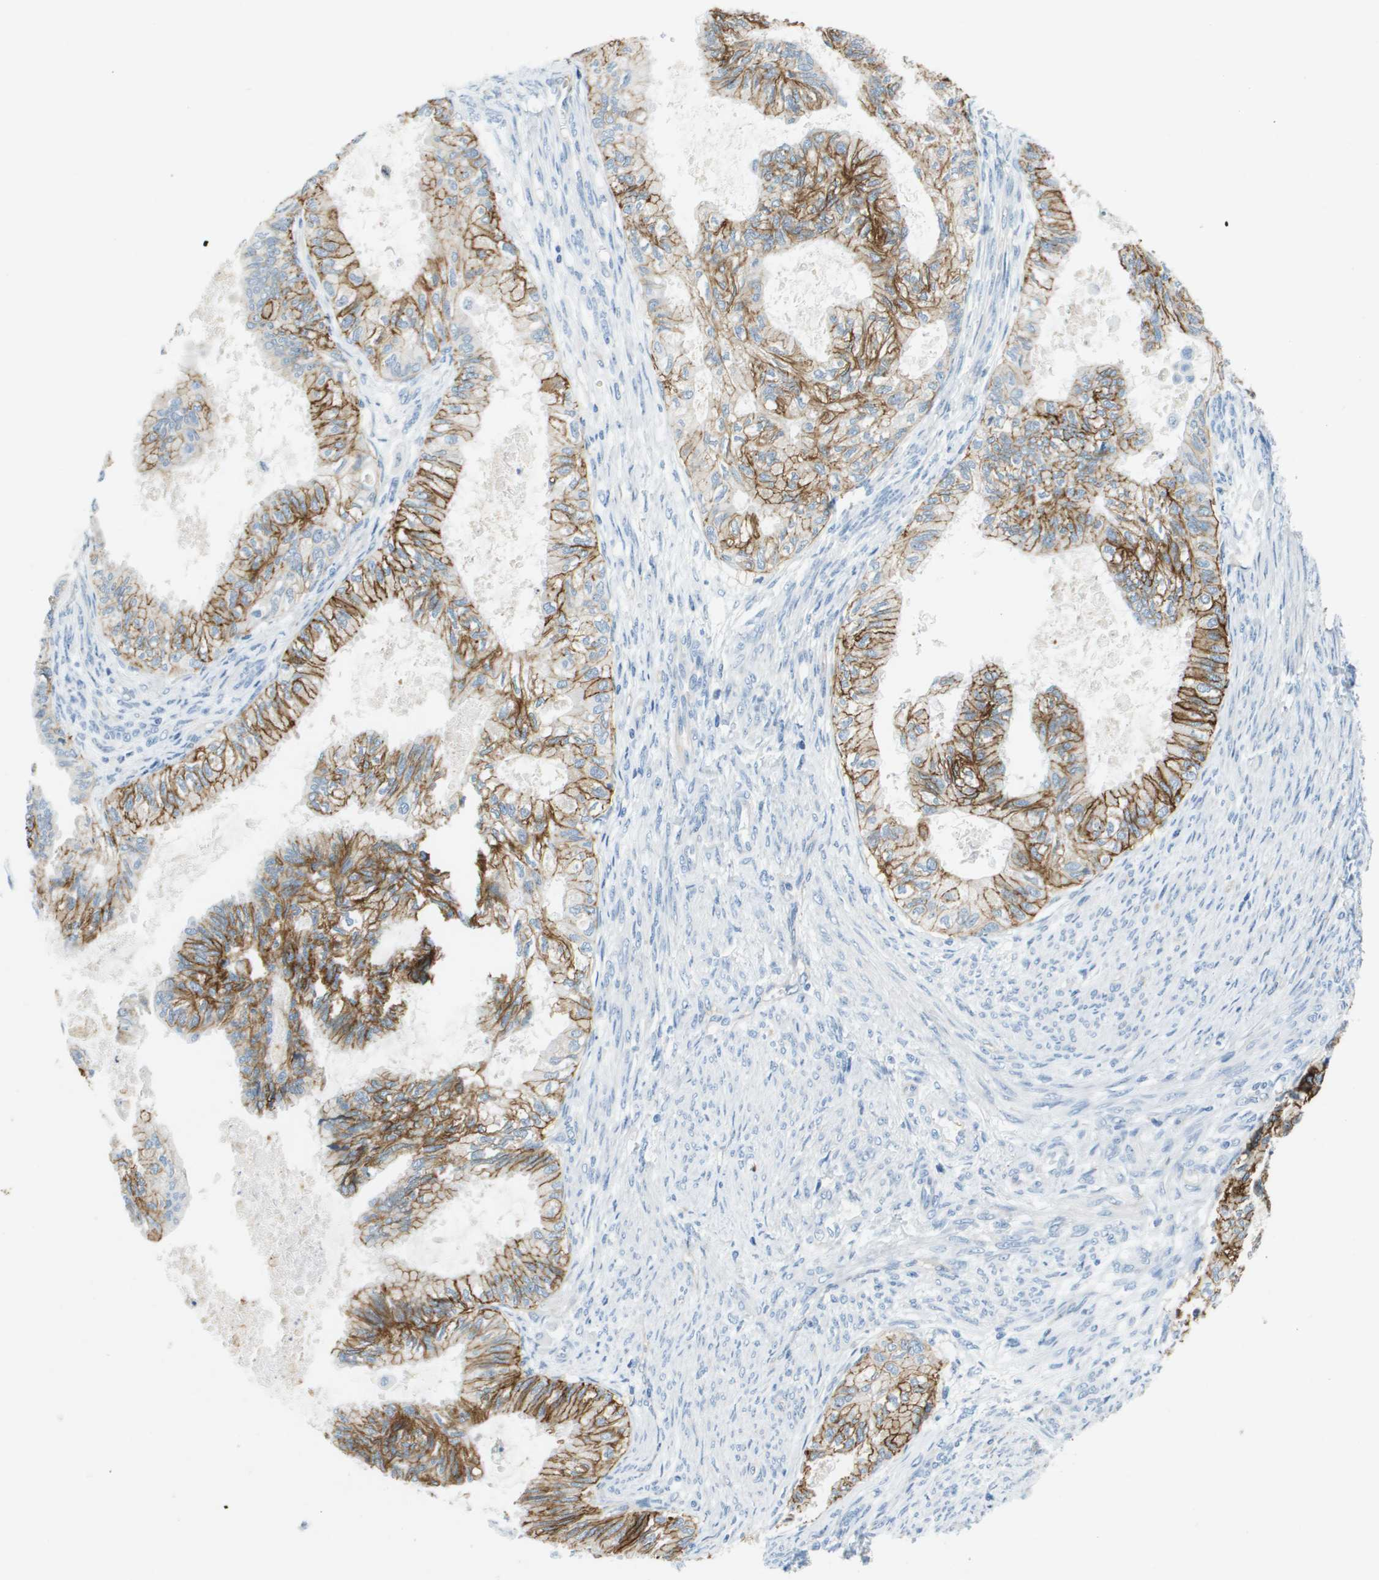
{"staining": {"intensity": "moderate", "quantity": ">75%", "location": "cytoplasmic/membranous"}, "tissue": "cervical cancer", "cell_type": "Tumor cells", "image_type": "cancer", "snomed": [{"axis": "morphology", "description": "Normal tissue, NOS"}, {"axis": "morphology", "description": "Adenocarcinoma, NOS"}, {"axis": "topography", "description": "Cervix"}, {"axis": "topography", "description": "Endometrium"}], "caption": "Cervical adenocarcinoma stained with a protein marker shows moderate staining in tumor cells.", "gene": "ITGA6", "patient": {"sex": "female", "age": 86}}